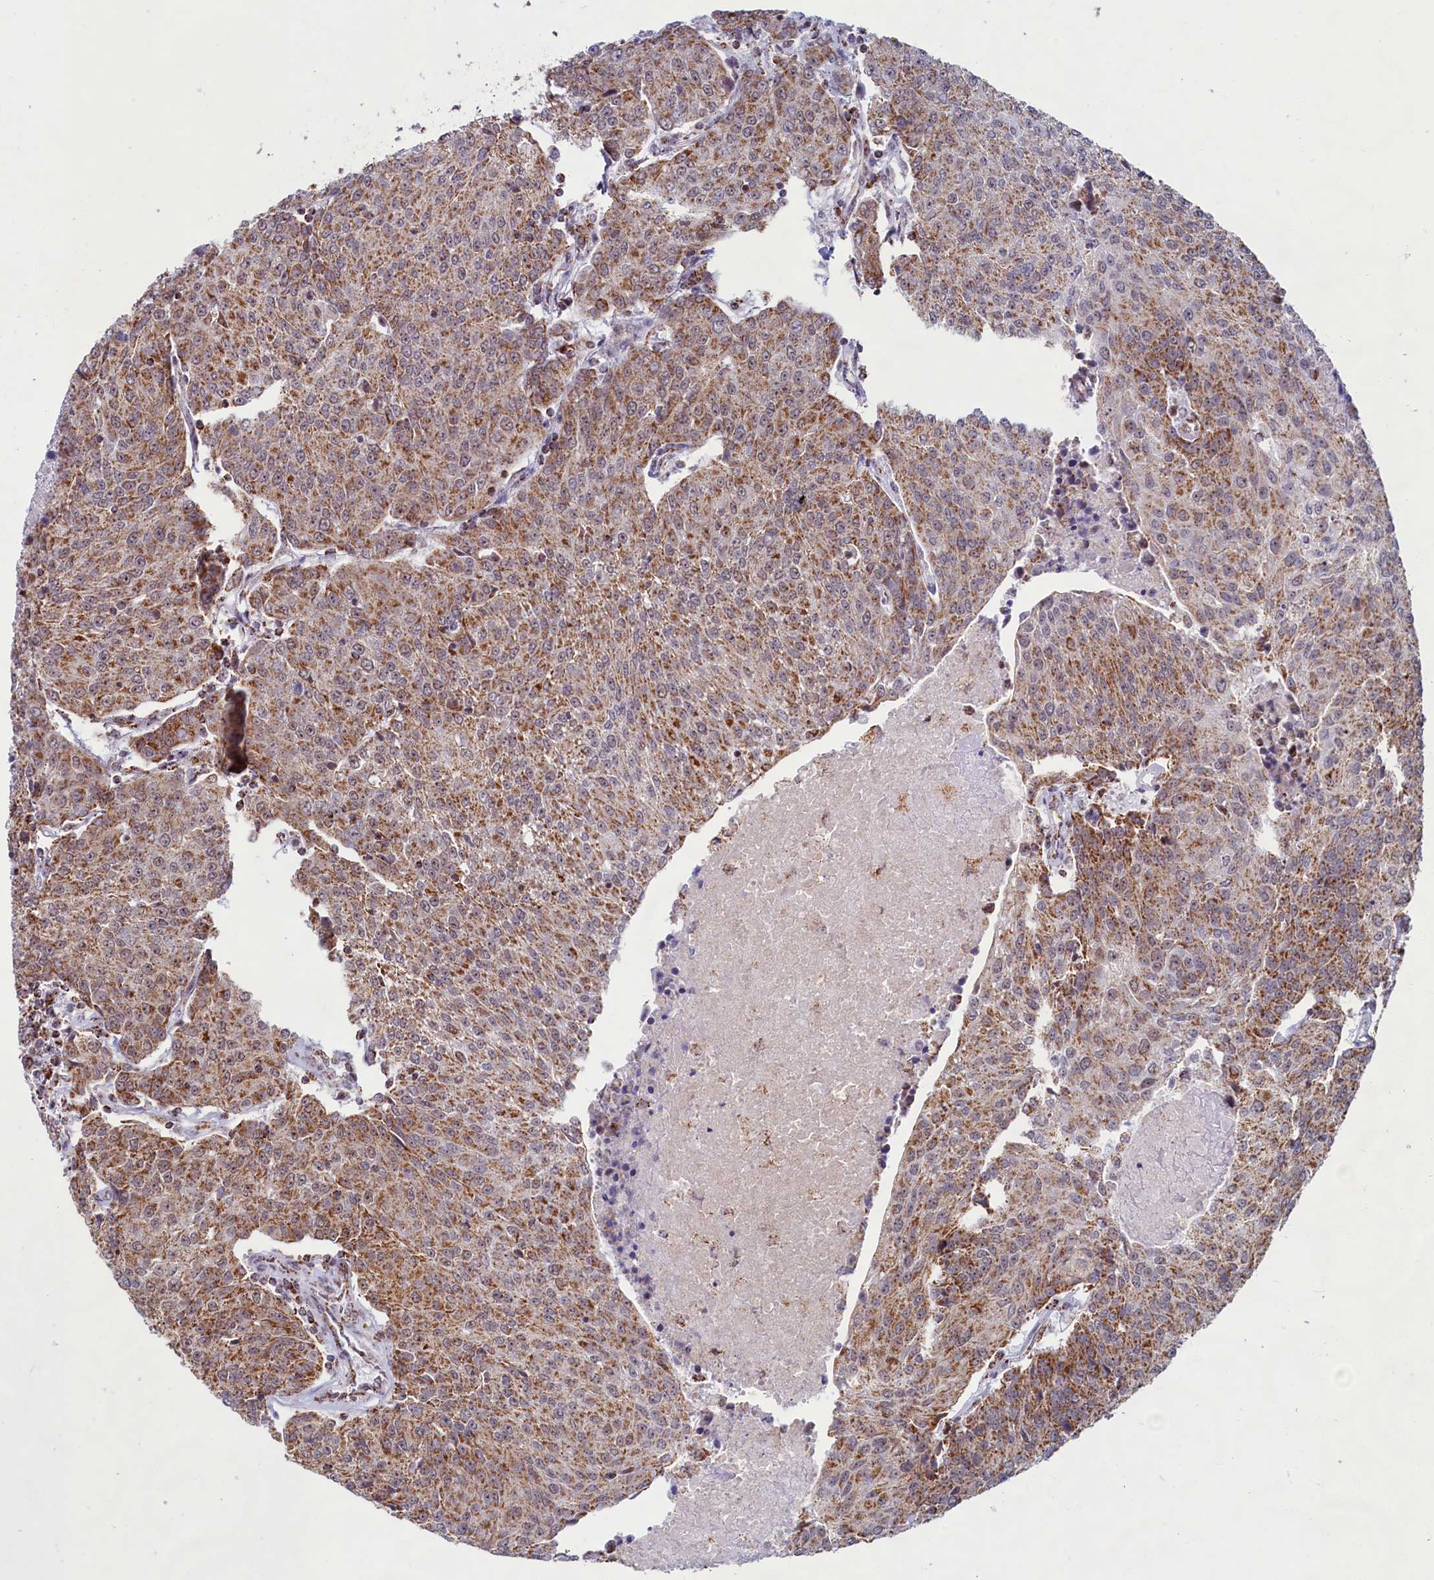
{"staining": {"intensity": "moderate", "quantity": ">75%", "location": "cytoplasmic/membranous"}, "tissue": "urothelial cancer", "cell_type": "Tumor cells", "image_type": "cancer", "snomed": [{"axis": "morphology", "description": "Urothelial carcinoma, High grade"}, {"axis": "topography", "description": "Urinary bladder"}], "caption": "Immunohistochemical staining of urothelial carcinoma (high-grade) reveals medium levels of moderate cytoplasmic/membranous protein positivity in about >75% of tumor cells.", "gene": "C1D", "patient": {"sex": "female", "age": 85}}